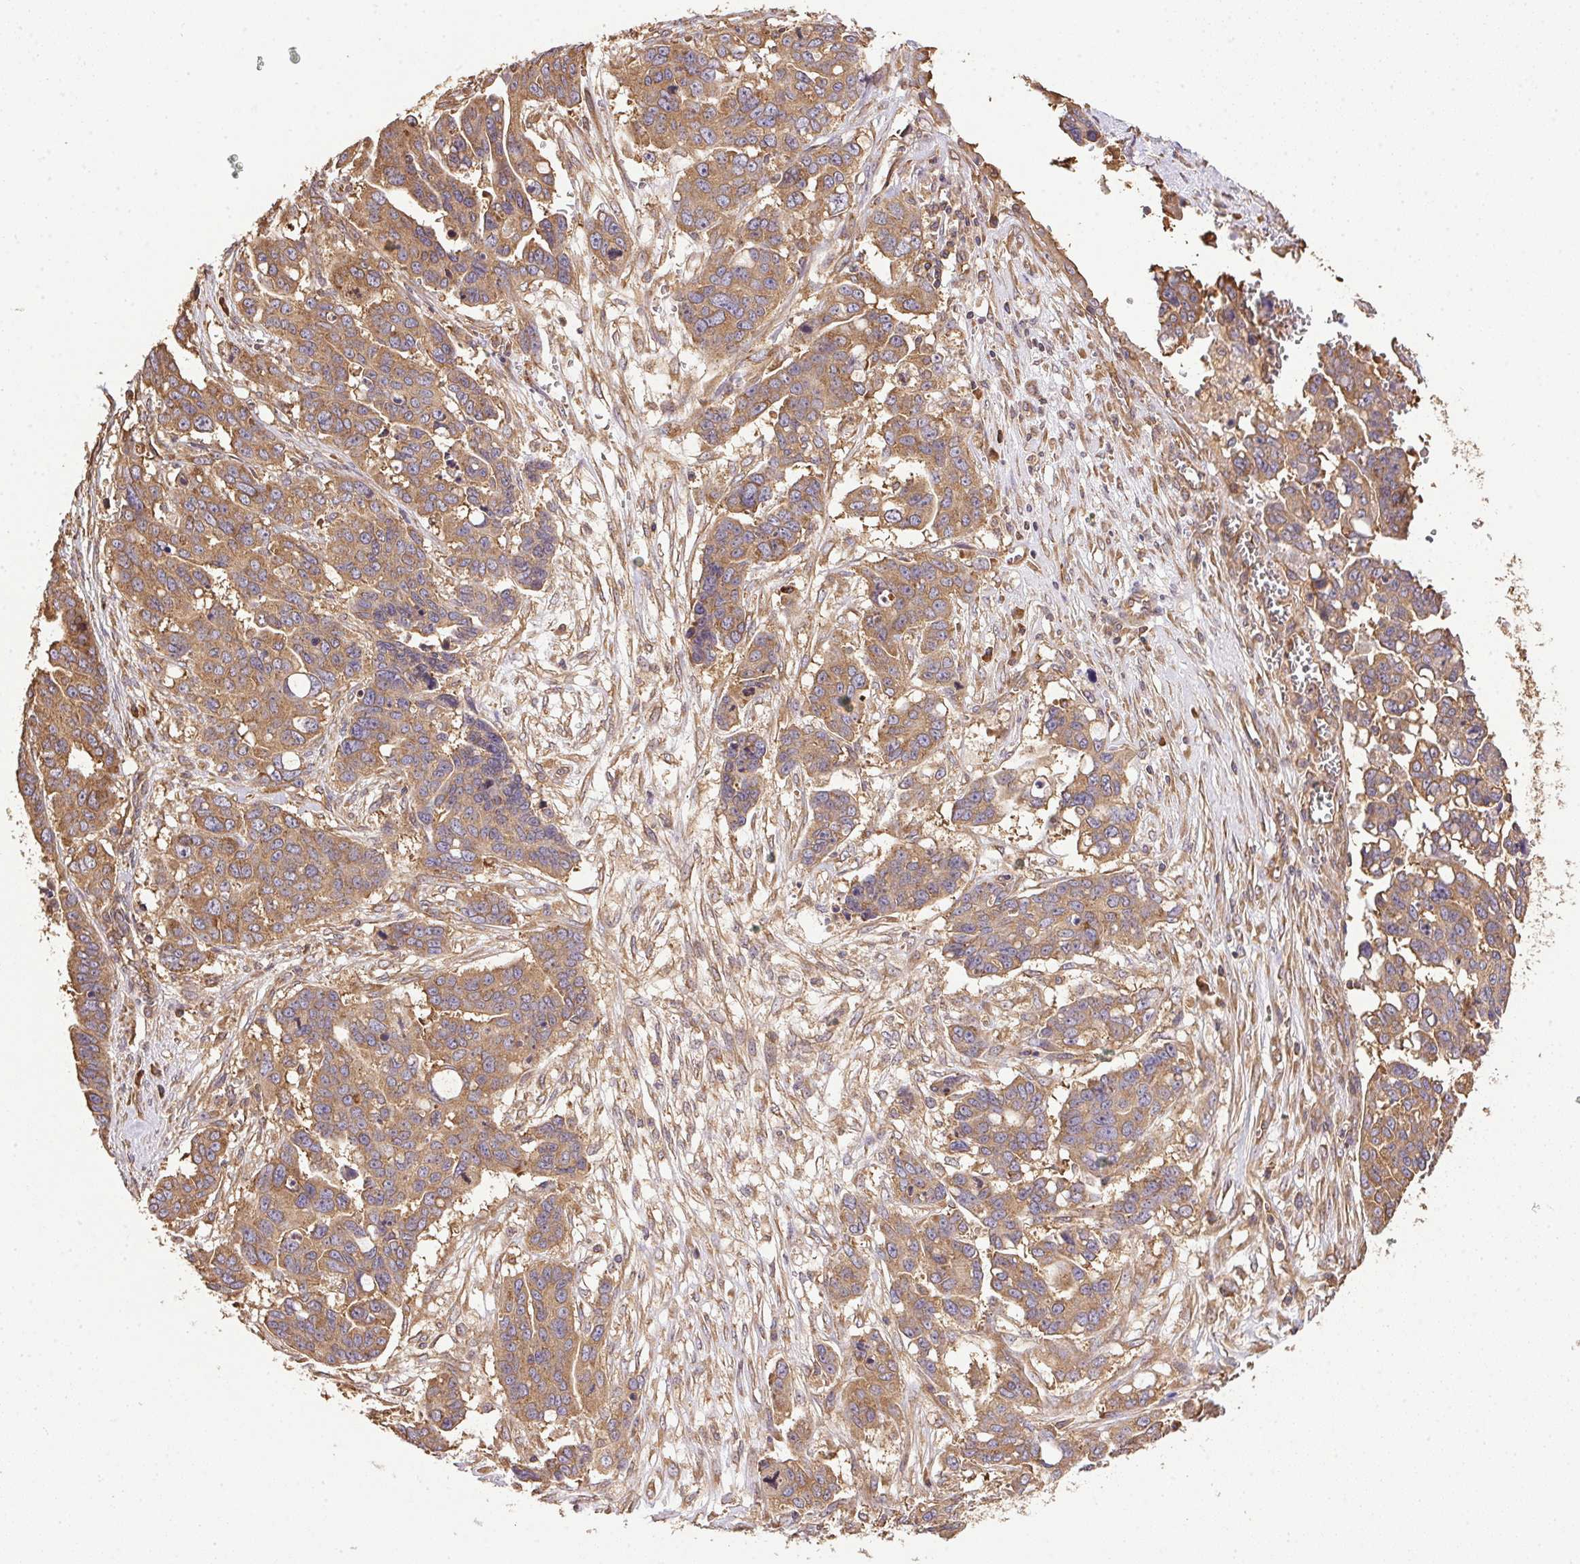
{"staining": {"intensity": "moderate", "quantity": ">75%", "location": "cytoplasmic/membranous"}, "tissue": "ovarian cancer", "cell_type": "Tumor cells", "image_type": "cancer", "snomed": [{"axis": "morphology", "description": "Carcinoma, endometroid"}, {"axis": "topography", "description": "Ovary"}], "caption": "High-magnification brightfield microscopy of ovarian endometroid carcinoma stained with DAB (brown) and counterstained with hematoxylin (blue). tumor cells exhibit moderate cytoplasmic/membranous staining is appreciated in about>75% of cells.", "gene": "EIF2S1", "patient": {"sex": "female", "age": 78}}